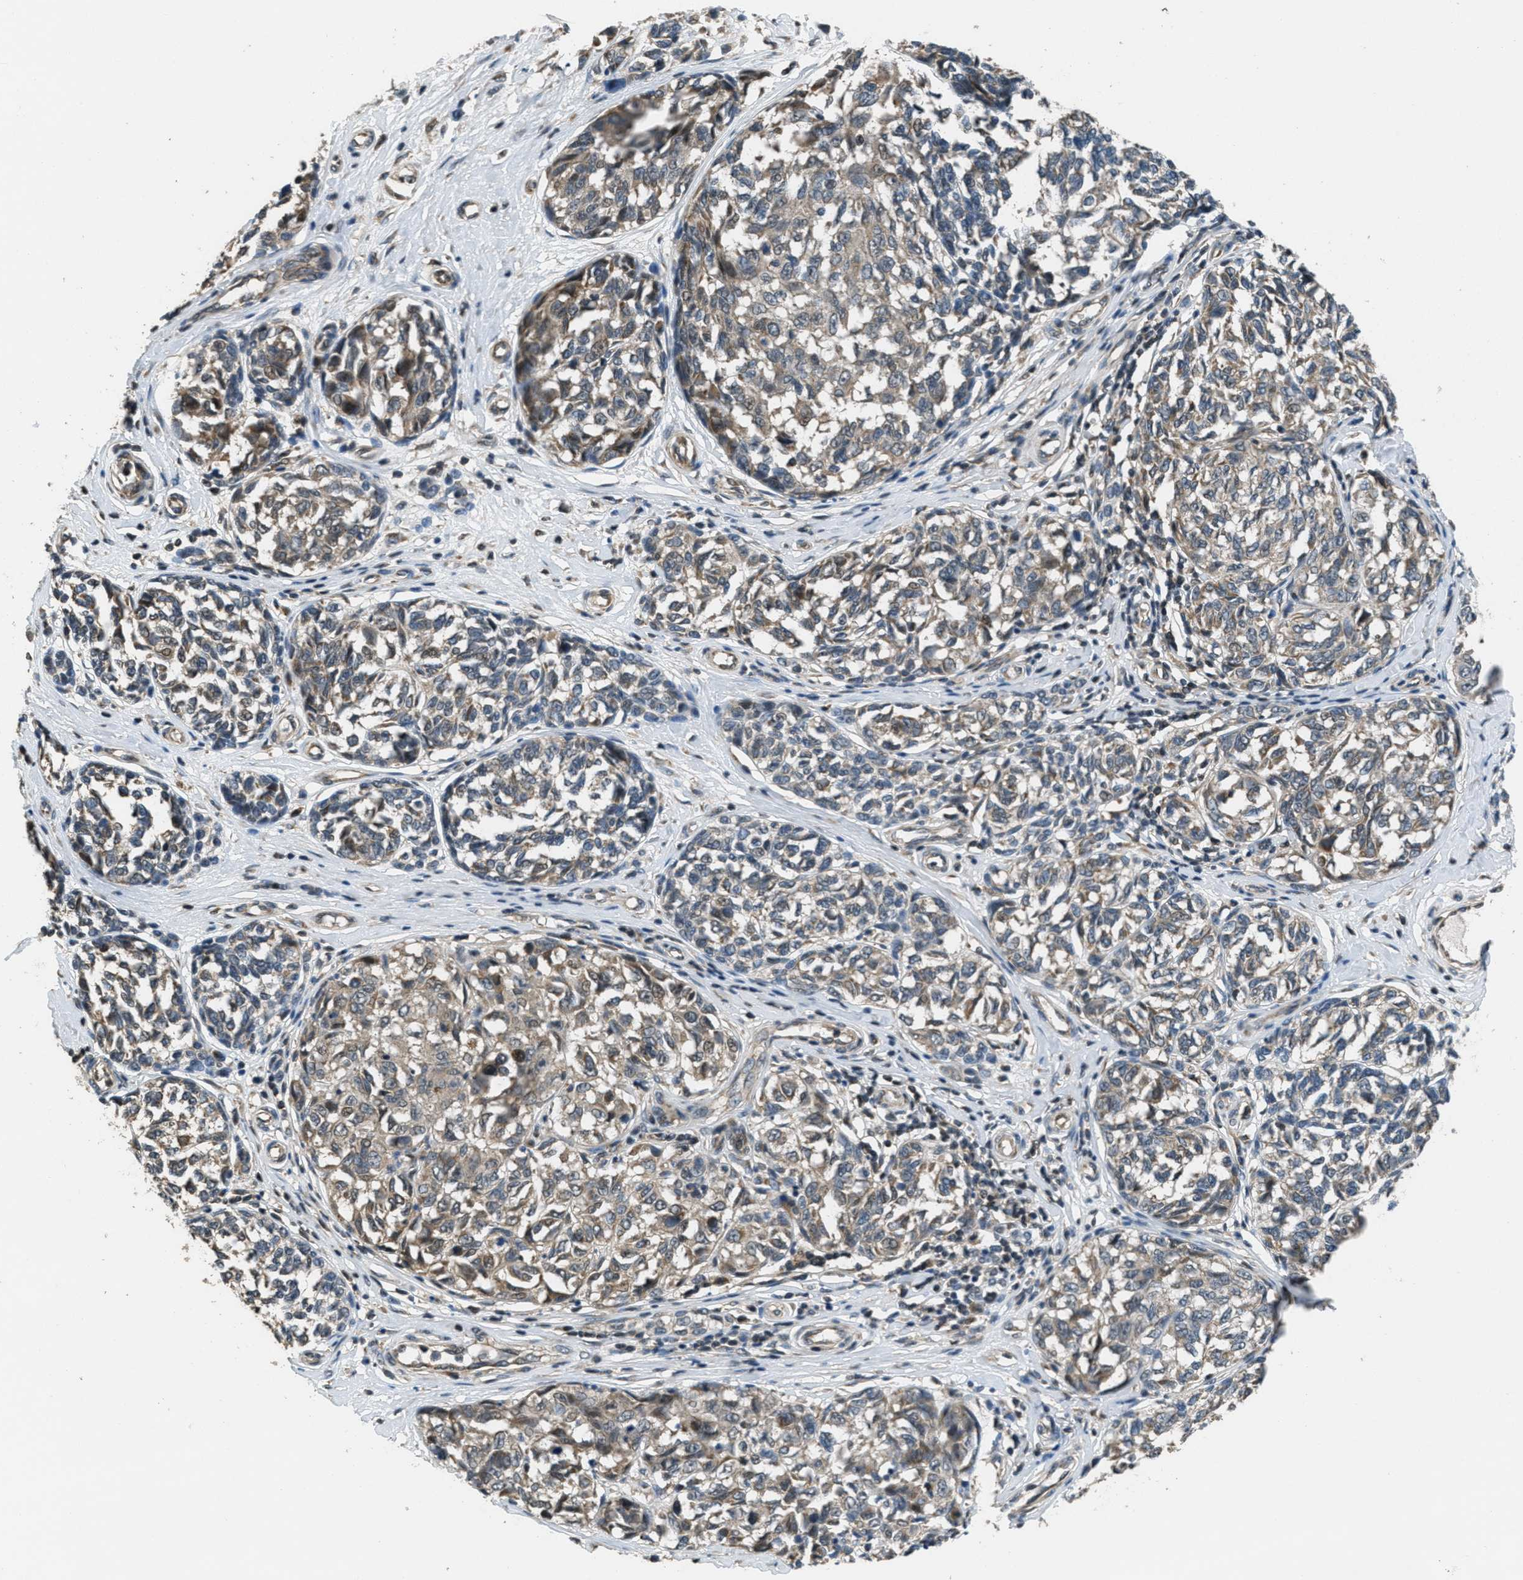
{"staining": {"intensity": "weak", "quantity": "<25%", "location": "cytoplasmic/membranous"}, "tissue": "melanoma", "cell_type": "Tumor cells", "image_type": "cancer", "snomed": [{"axis": "morphology", "description": "Malignant melanoma, NOS"}, {"axis": "topography", "description": "Skin"}], "caption": "IHC histopathology image of human malignant melanoma stained for a protein (brown), which shows no positivity in tumor cells.", "gene": "NAT1", "patient": {"sex": "female", "age": 64}}